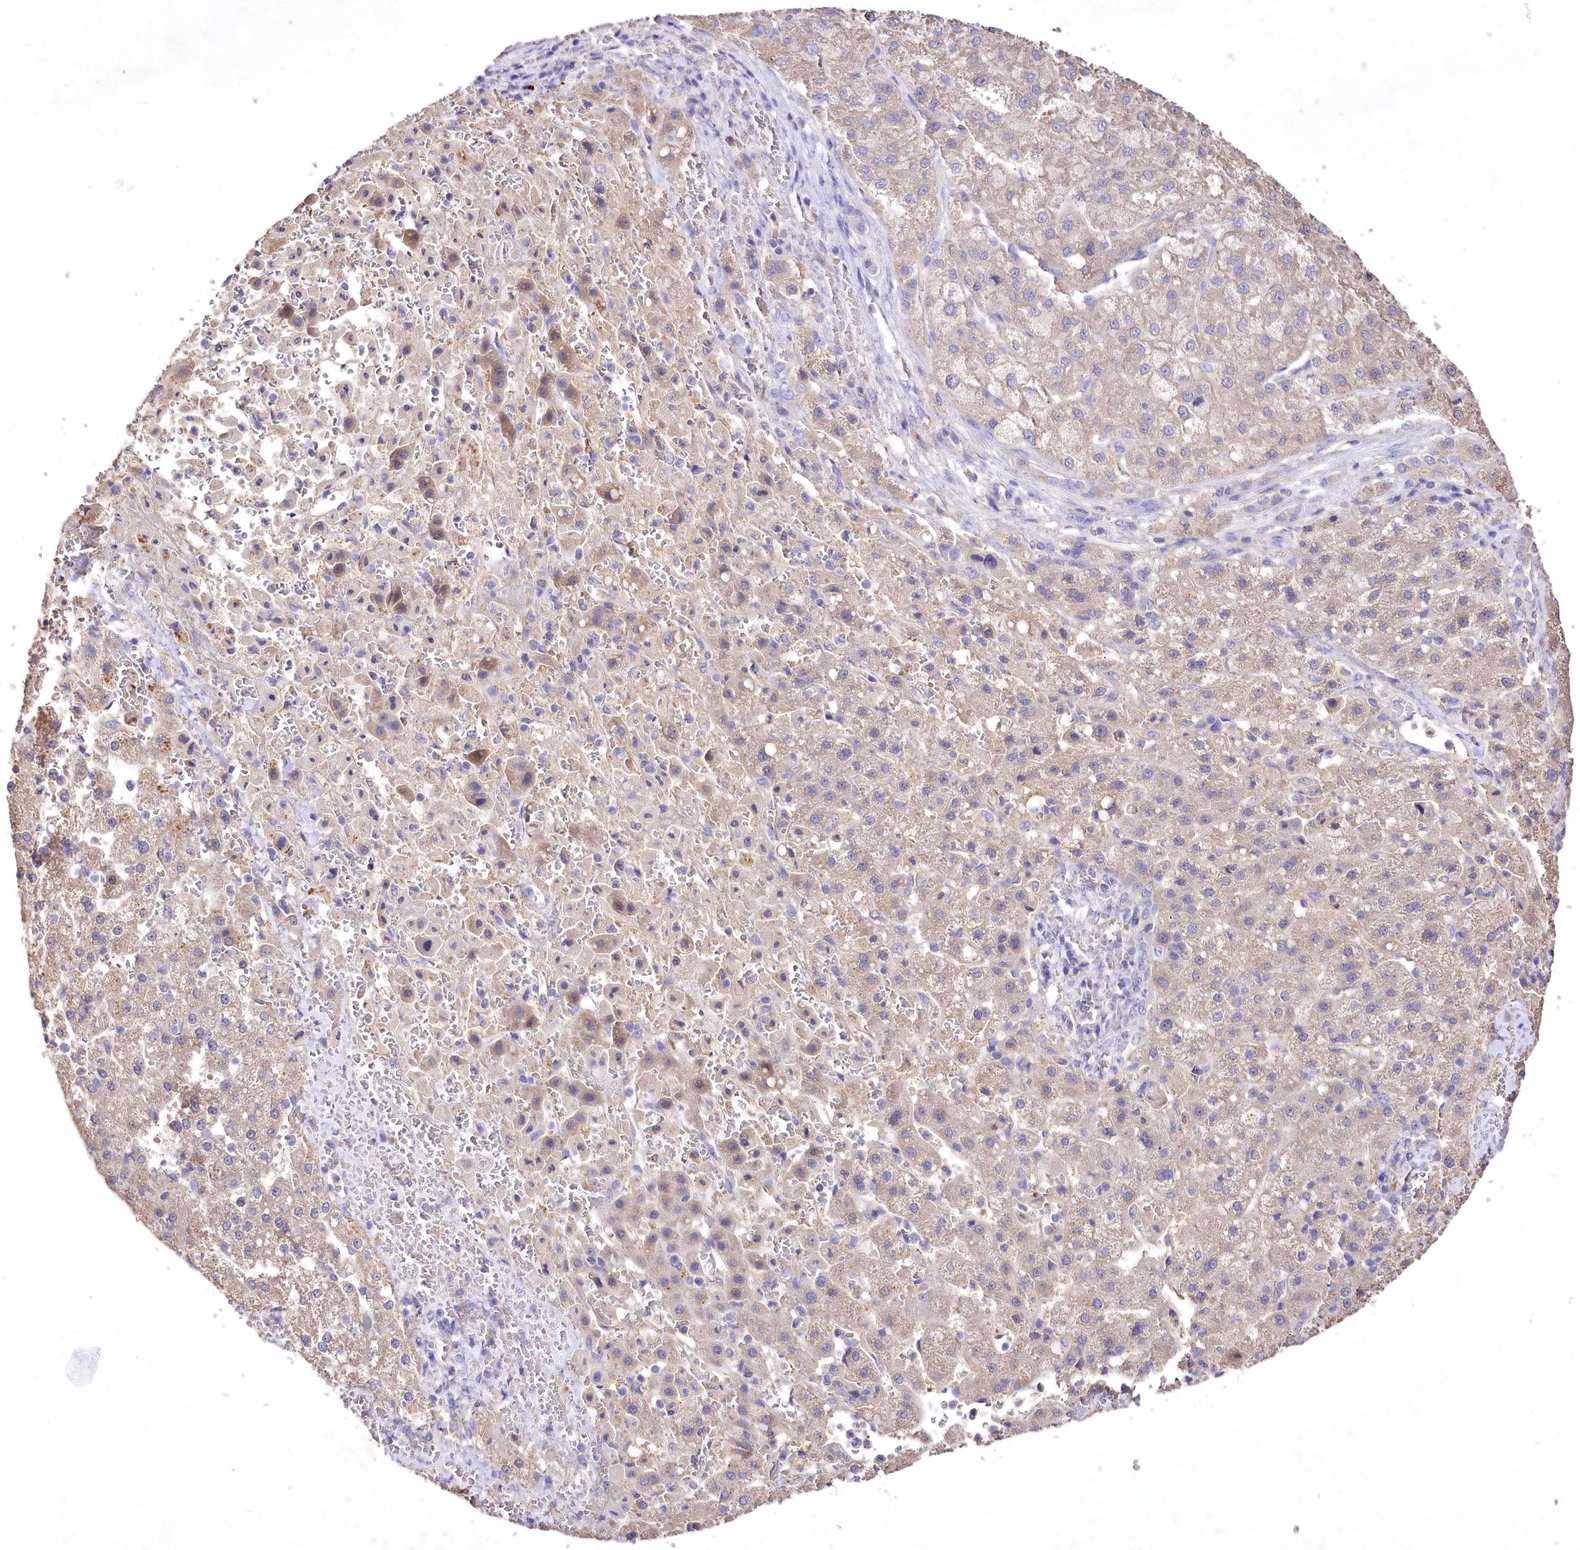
{"staining": {"intensity": "weak", "quantity": ">75%", "location": "cytoplasmic/membranous"}, "tissue": "liver cancer", "cell_type": "Tumor cells", "image_type": "cancer", "snomed": [{"axis": "morphology", "description": "Carcinoma, Hepatocellular, NOS"}, {"axis": "topography", "description": "Liver"}], "caption": "Immunohistochemistry (IHC) of human hepatocellular carcinoma (liver) reveals low levels of weak cytoplasmic/membranous expression in about >75% of tumor cells.", "gene": "PCYOX1L", "patient": {"sex": "male", "age": 57}}